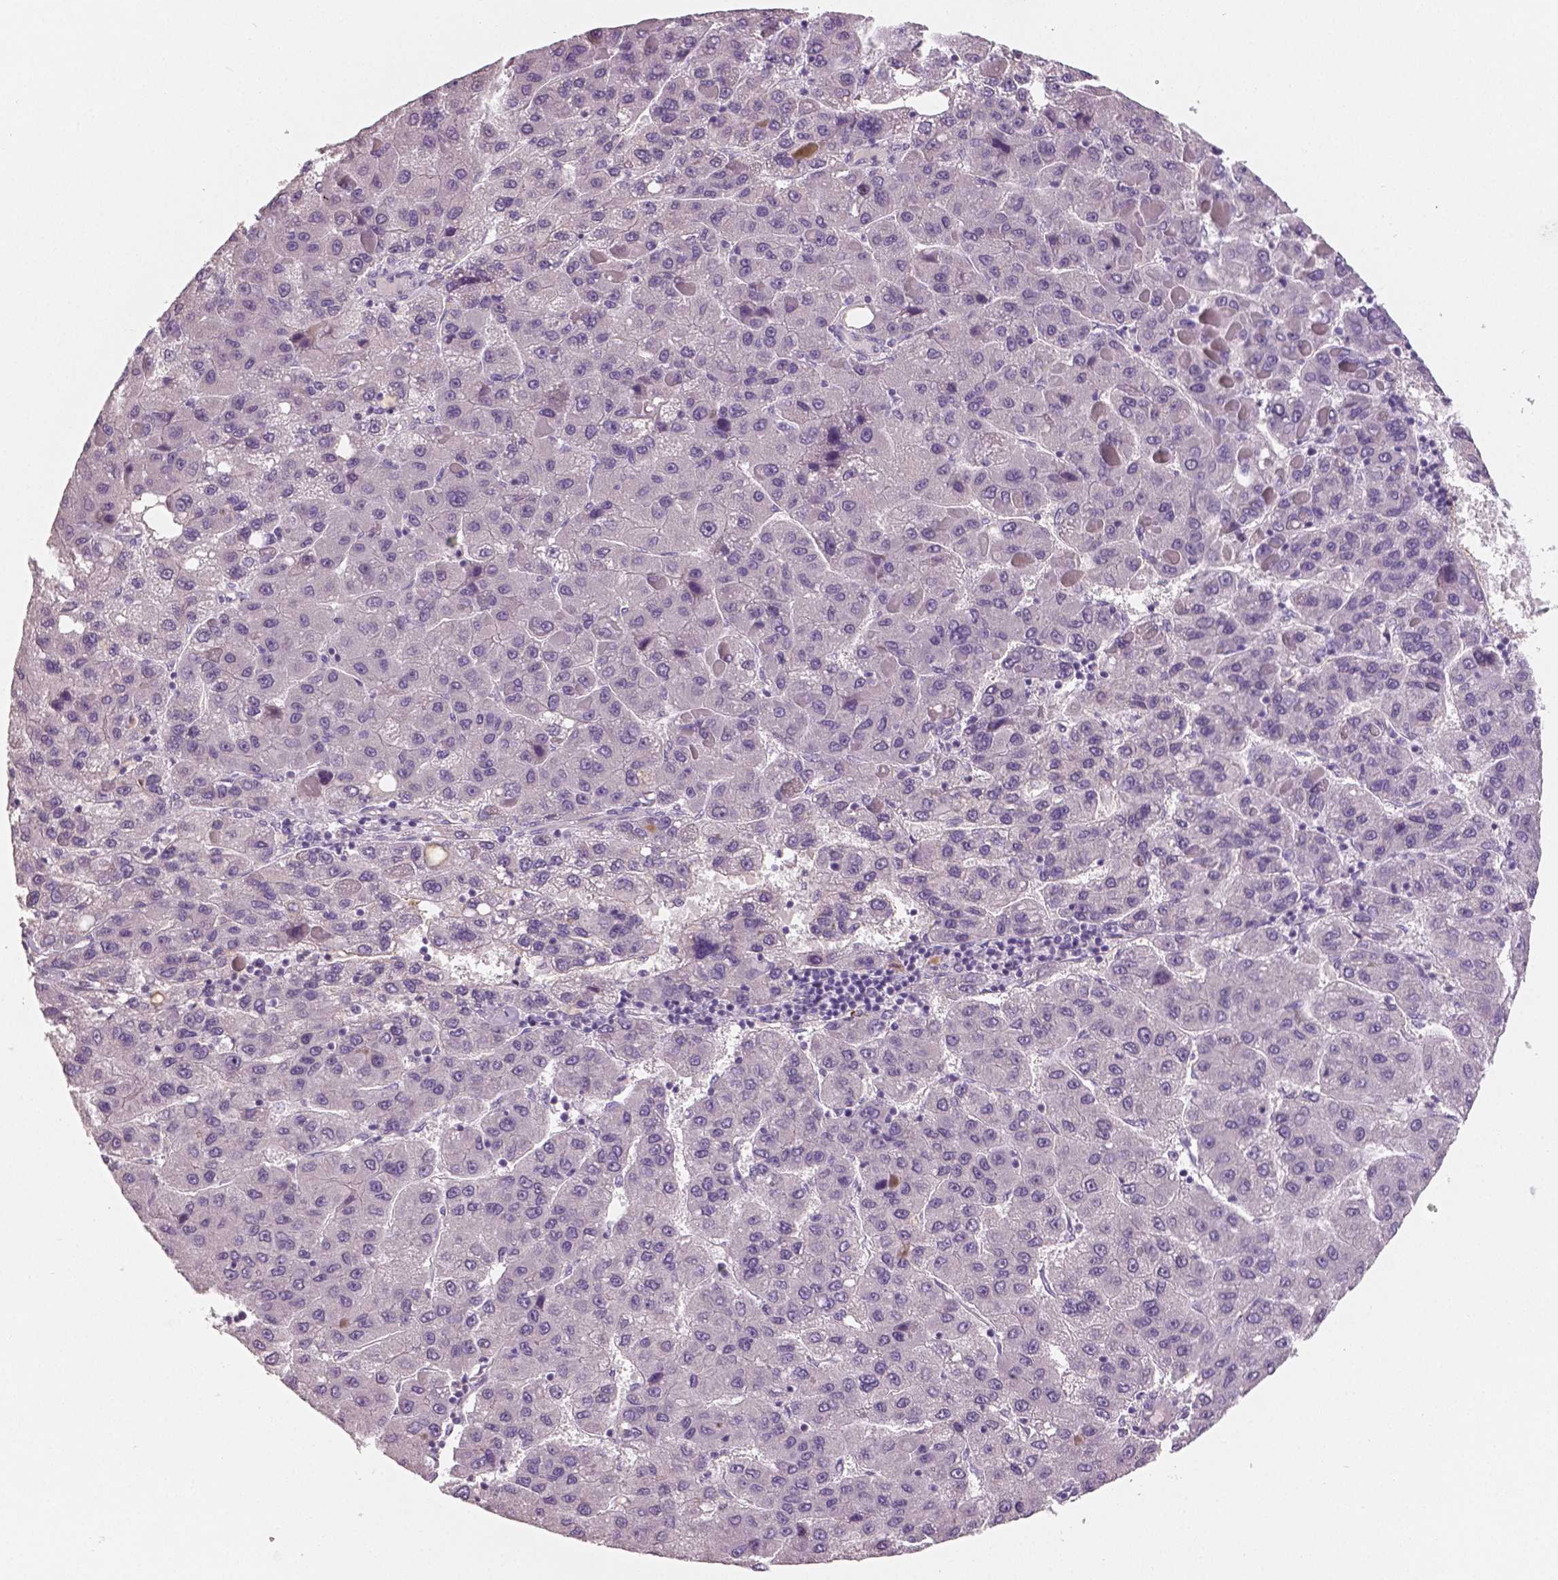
{"staining": {"intensity": "negative", "quantity": "none", "location": "none"}, "tissue": "liver cancer", "cell_type": "Tumor cells", "image_type": "cancer", "snomed": [{"axis": "morphology", "description": "Carcinoma, Hepatocellular, NOS"}, {"axis": "topography", "description": "Liver"}], "caption": "The immunohistochemistry histopathology image has no significant positivity in tumor cells of liver cancer tissue.", "gene": "TSPAN7", "patient": {"sex": "female", "age": 82}}